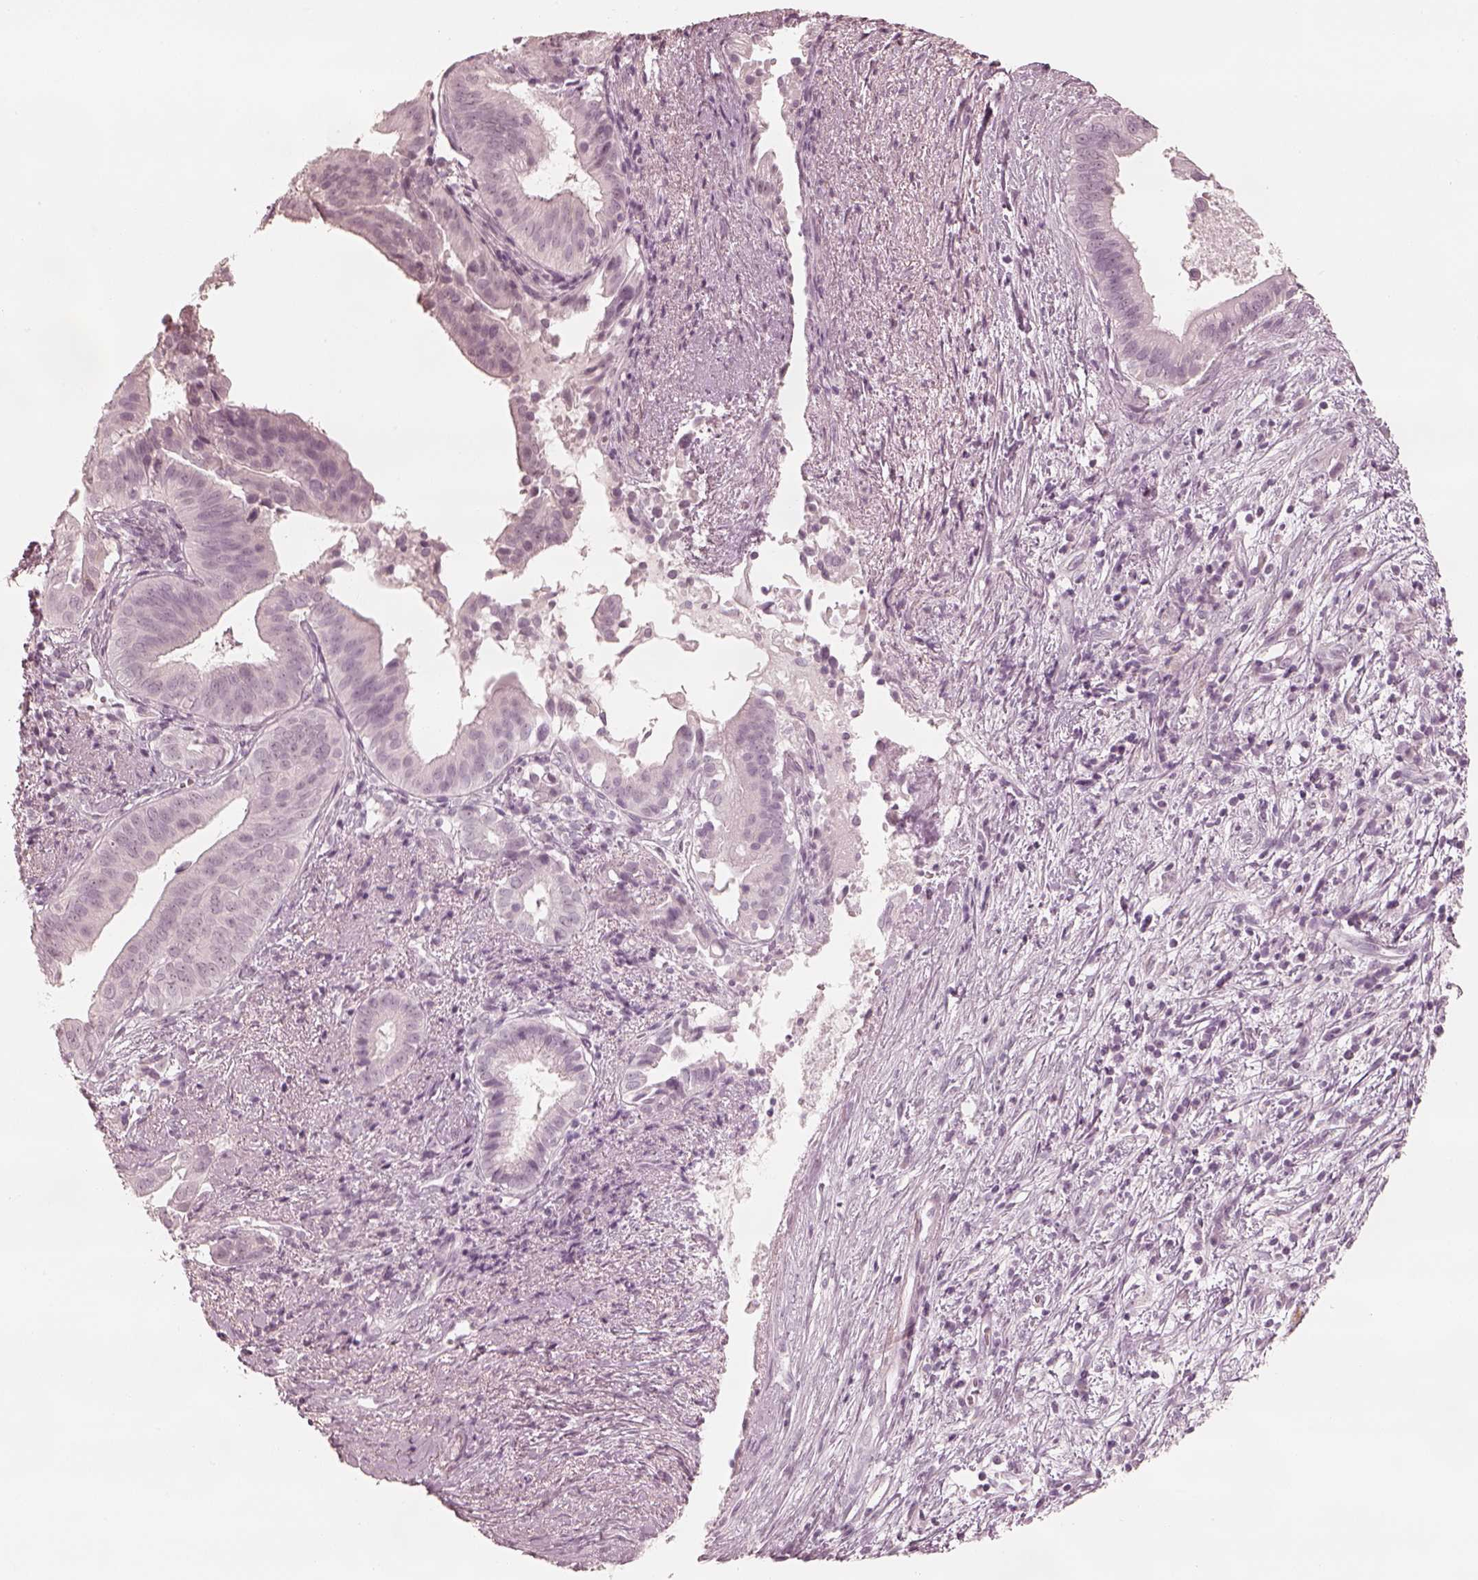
{"staining": {"intensity": "negative", "quantity": "none", "location": "none"}, "tissue": "pancreatic cancer", "cell_type": "Tumor cells", "image_type": "cancer", "snomed": [{"axis": "morphology", "description": "Adenocarcinoma, NOS"}, {"axis": "topography", "description": "Pancreas"}], "caption": "A high-resolution photomicrograph shows IHC staining of pancreatic cancer, which exhibits no significant positivity in tumor cells. (DAB (3,3'-diaminobenzidine) IHC visualized using brightfield microscopy, high magnification).", "gene": "CALR3", "patient": {"sex": "male", "age": 61}}